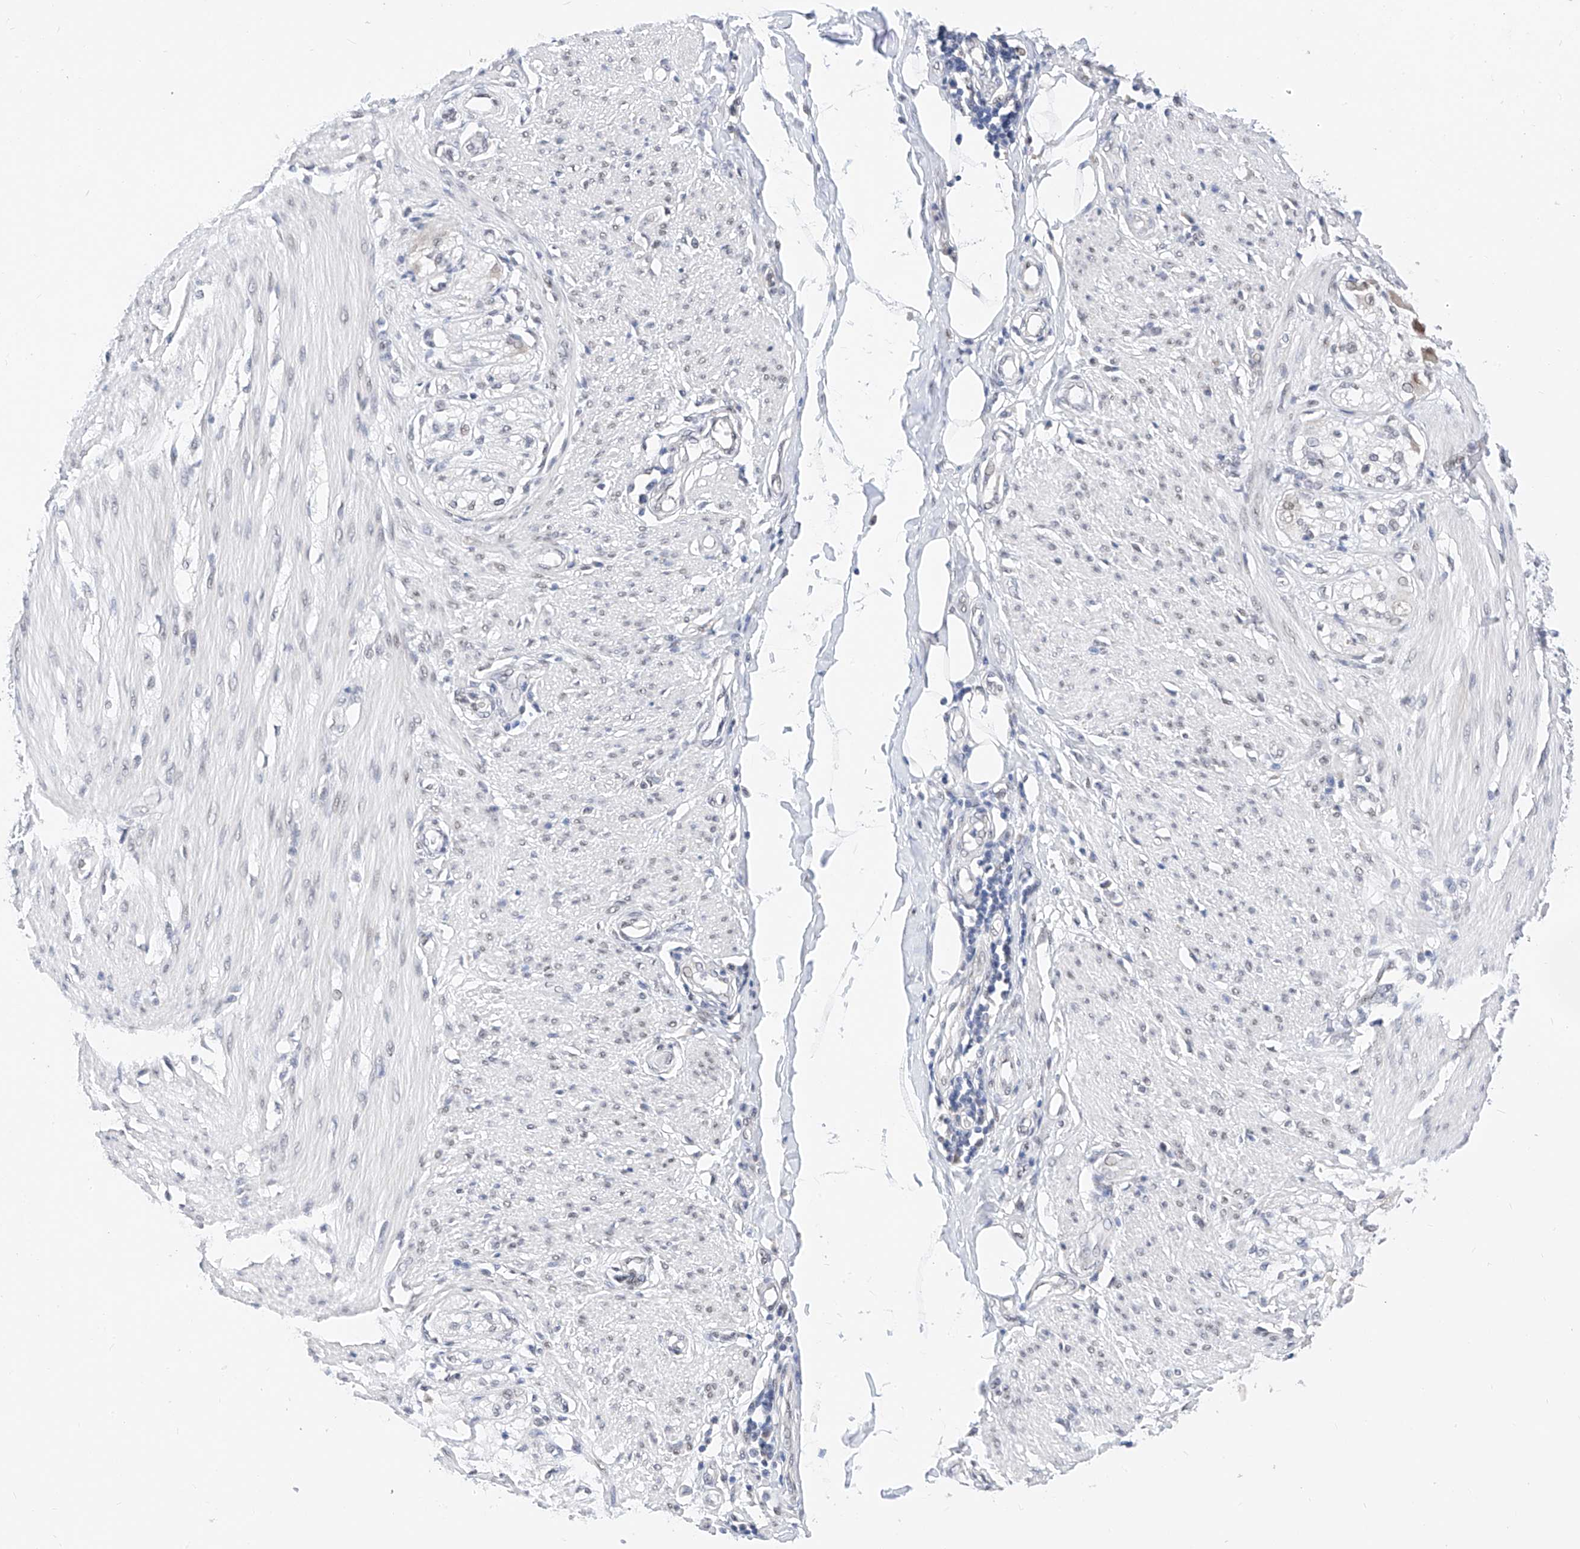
{"staining": {"intensity": "weak", "quantity": "<25%", "location": "nuclear"}, "tissue": "smooth muscle", "cell_type": "Smooth muscle cells", "image_type": "normal", "snomed": [{"axis": "morphology", "description": "Normal tissue, NOS"}, {"axis": "morphology", "description": "Adenocarcinoma, NOS"}, {"axis": "topography", "description": "Colon"}, {"axis": "topography", "description": "Peripheral nerve tissue"}], "caption": "Photomicrograph shows no significant protein expression in smooth muscle cells of normal smooth muscle. The staining was performed using DAB to visualize the protein expression in brown, while the nuclei were stained in blue with hematoxylin (Magnification: 20x).", "gene": "KCNJ1", "patient": {"sex": "male", "age": 14}}